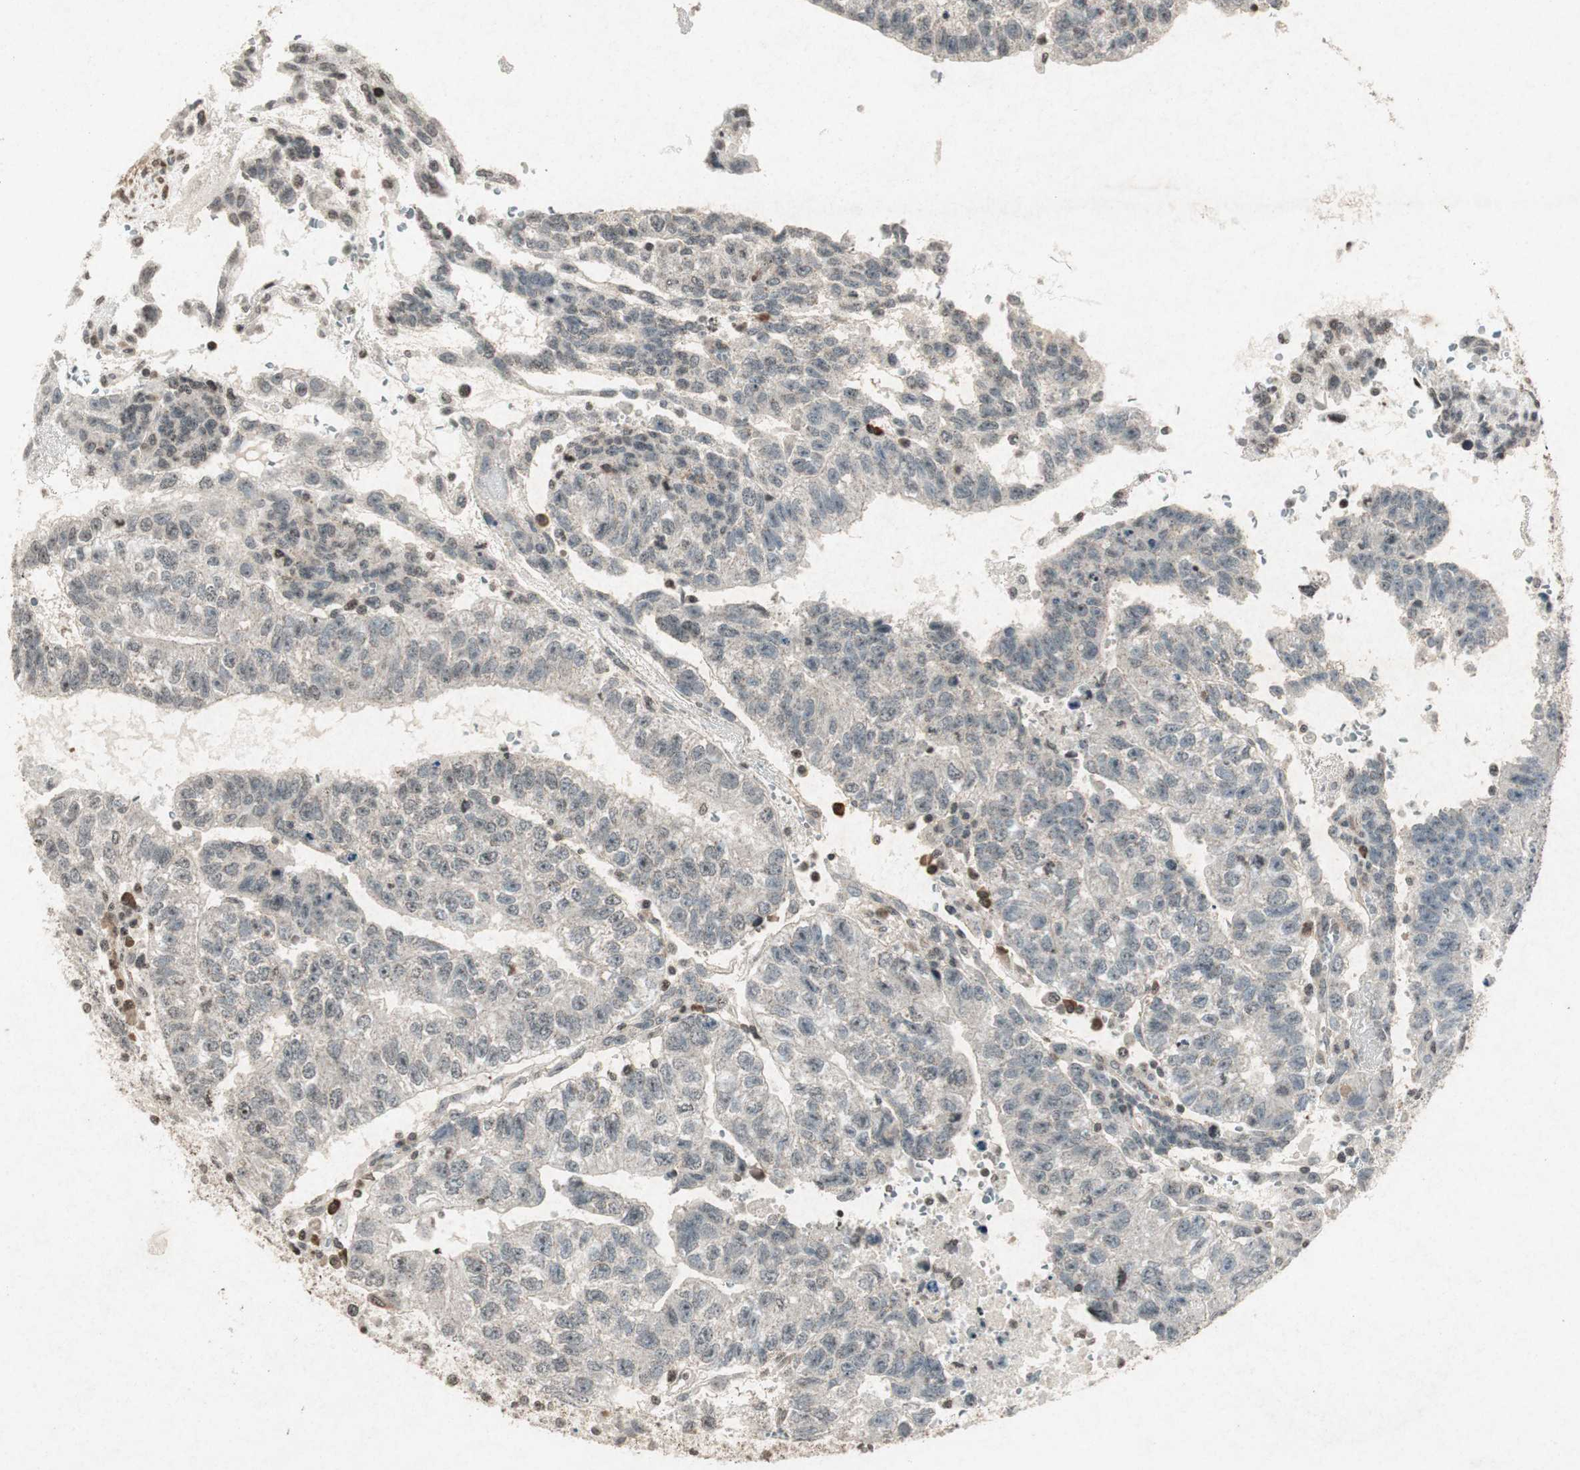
{"staining": {"intensity": "weak", "quantity": ">75%", "location": "cytoplasmic/membranous"}, "tissue": "testis cancer", "cell_type": "Tumor cells", "image_type": "cancer", "snomed": [{"axis": "morphology", "description": "Seminoma, NOS"}, {"axis": "morphology", "description": "Carcinoma, Embryonal, NOS"}, {"axis": "topography", "description": "Testis"}], "caption": "Testis seminoma stained with a brown dye exhibits weak cytoplasmic/membranous positive expression in approximately >75% of tumor cells.", "gene": "PRKG1", "patient": {"sex": "male", "age": 52}}